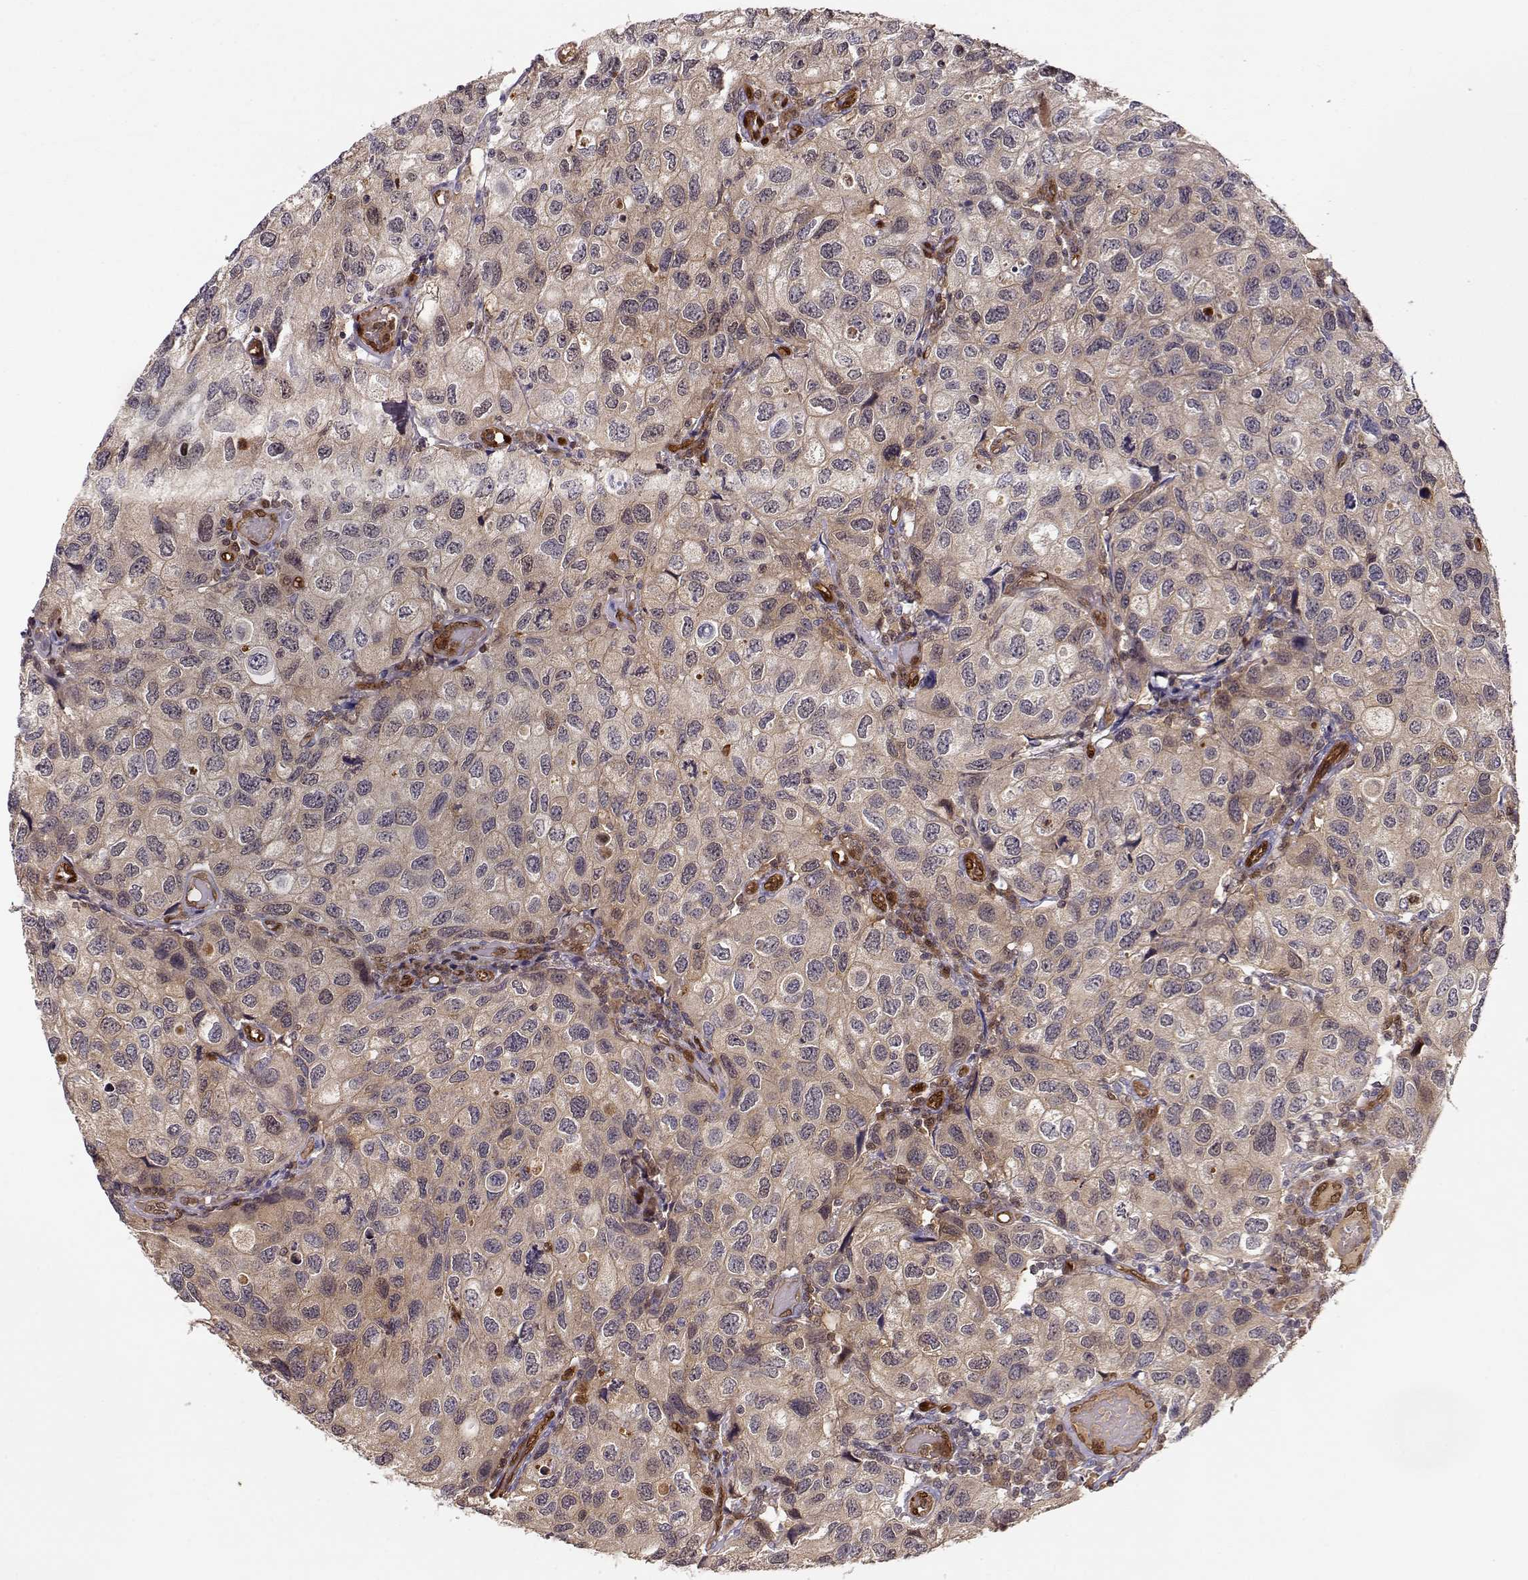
{"staining": {"intensity": "moderate", "quantity": "25%-75%", "location": "cytoplasmic/membranous"}, "tissue": "urothelial cancer", "cell_type": "Tumor cells", "image_type": "cancer", "snomed": [{"axis": "morphology", "description": "Urothelial carcinoma, High grade"}, {"axis": "topography", "description": "Urinary bladder"}], "caption": "High-power microscopy captured an immunohistochemistry image of urothelial cancer, revealing moderate cytoplasmic/membranous staining in approximately 25%-75% of tumor cells.", "gene": "PNP", "patient": {"sex": "male", "age": 79}}